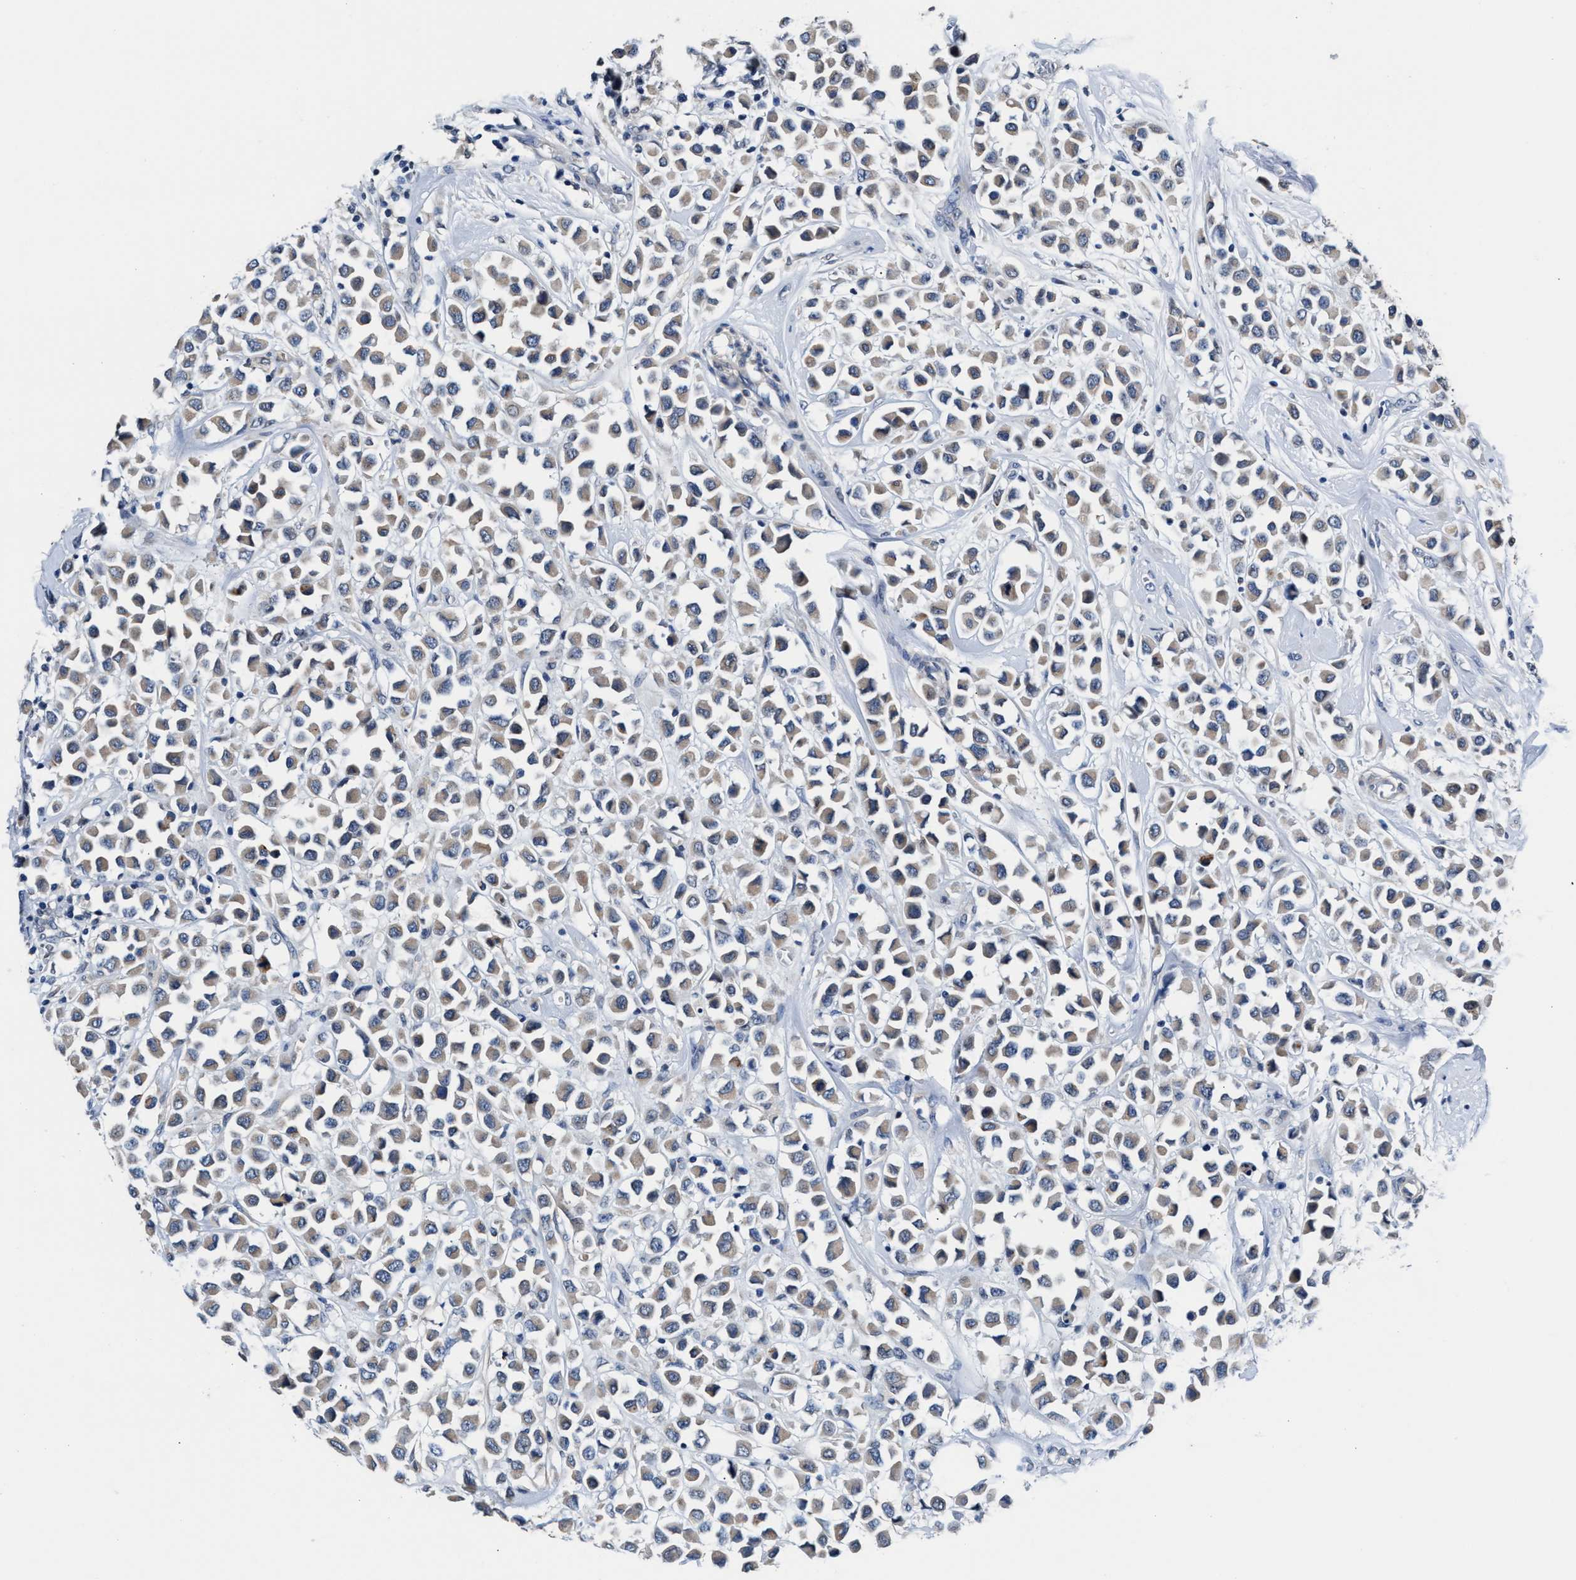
{"staining": {"intensity": "weak", "quantity": ">75%", "location": "cytoplasmic/membranous"}, "tissue": "breast cancer", "cell_type": "Tumor cells", "image_type": "cancer", "snomed": [{"axis": "morphology", "description": "Duct carcinoma"}, {"axis": "topography", "description": "Breast"}], "caption": "Breast cancer stained with DAB IHC shows low levels of weak cytoplasmic/membranous staining in about >75% of tumor cells.", "gene": "MYH3", "patient": {"sex": "female", "age": 61}}